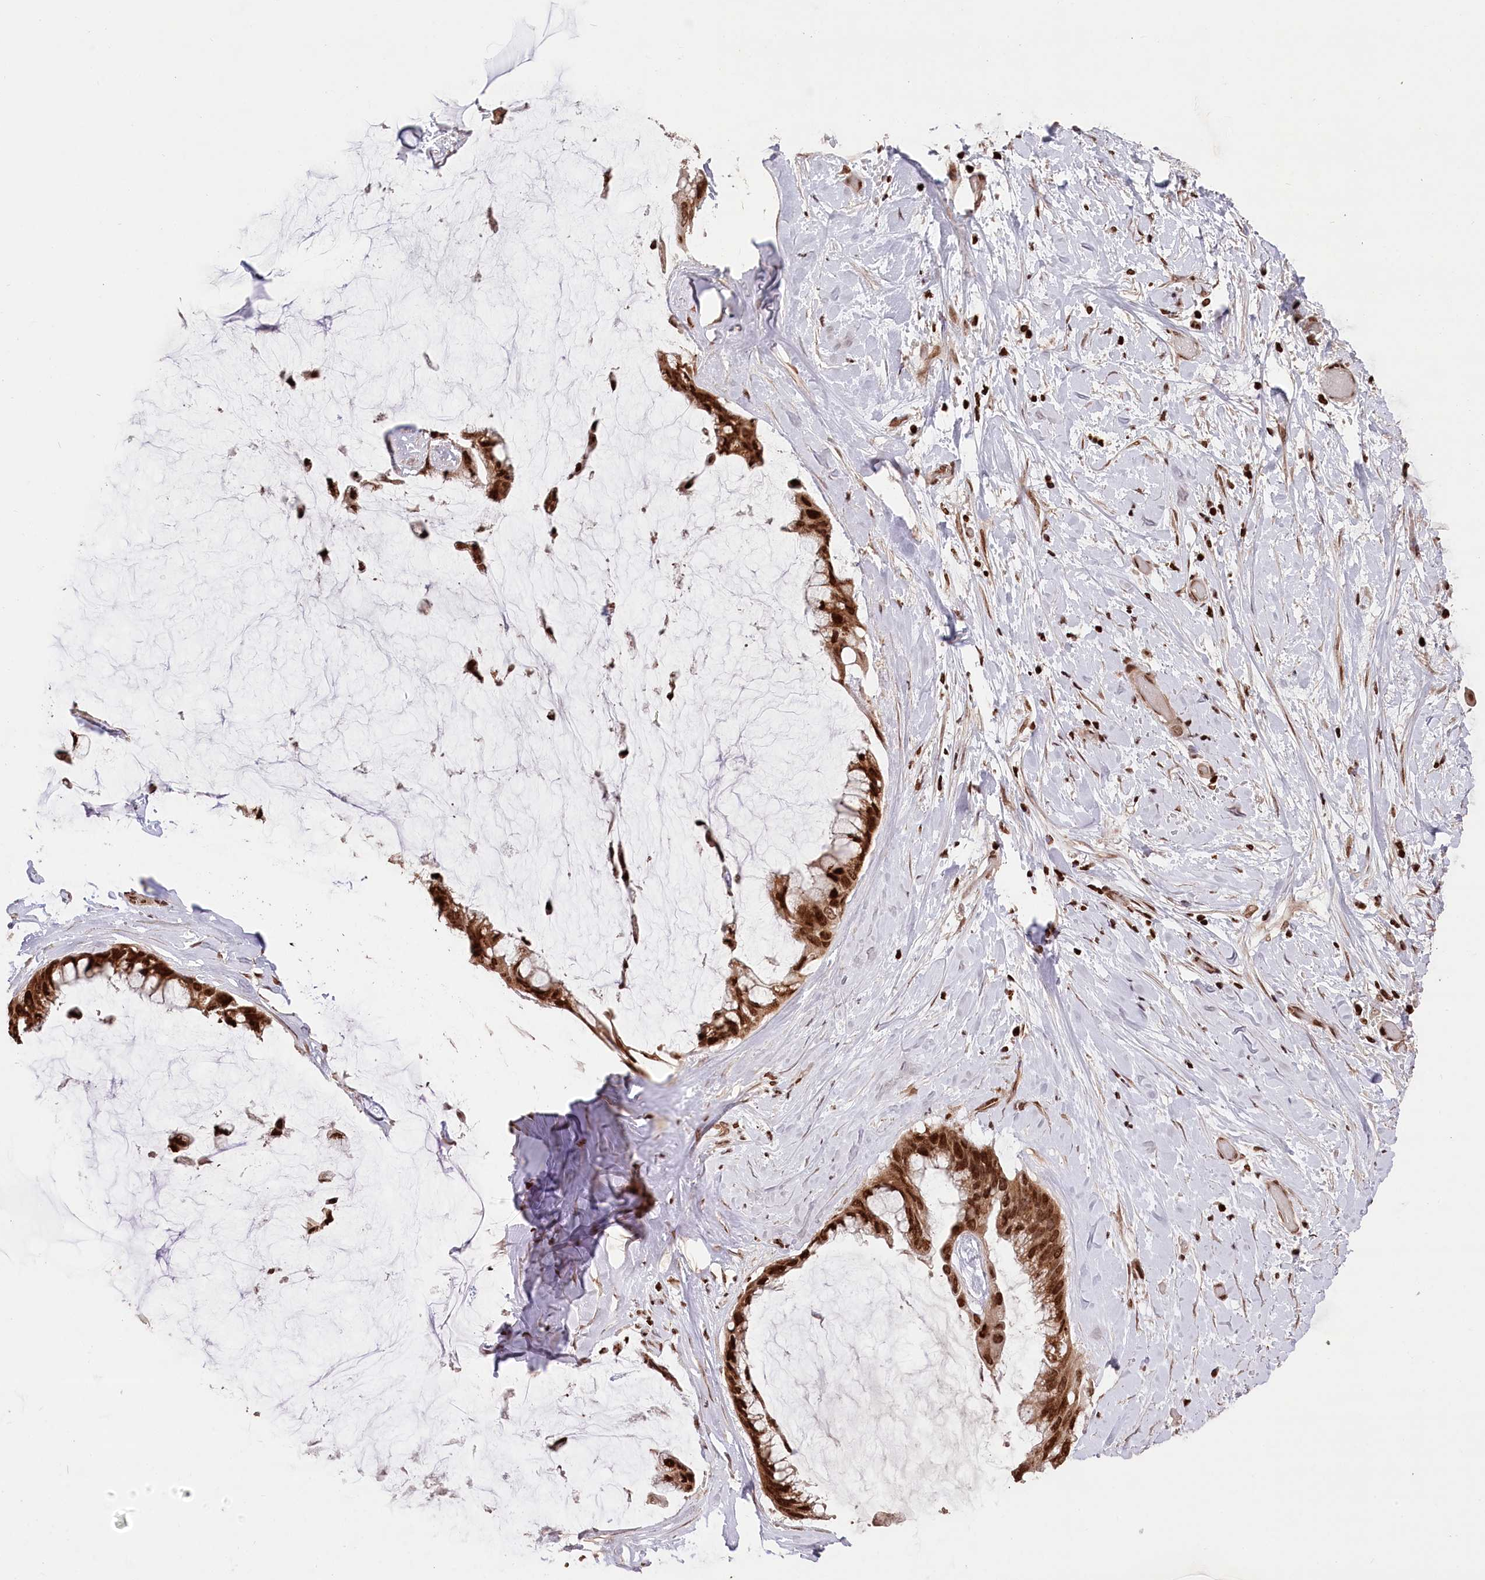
{"staining": {"intensity": "strong", "quantity": ">75%", "location": "cytoplasmic/membranous,nuclear"}, "tissue": "ovarian cancer", "cell_type": "Tumor cells", "image_type": "cancer", "snomed": [{"axis": "morphology", "description": "Cystadenocarcinoma, mucinous, NOS"}, {"axis": "topography", "description": "Ovary"}], "caption": "A photomicrograph of ovarian mucinous cystadenocarcinoma stained for a protein shows strong cytoplasmic/membranous and nuclear brown staining in tumor cells. (Brightfield microscopy of DAB IHC at high magnification).", "gene": "CCSER2", "patient": {"sex": "female", "age": 39}}